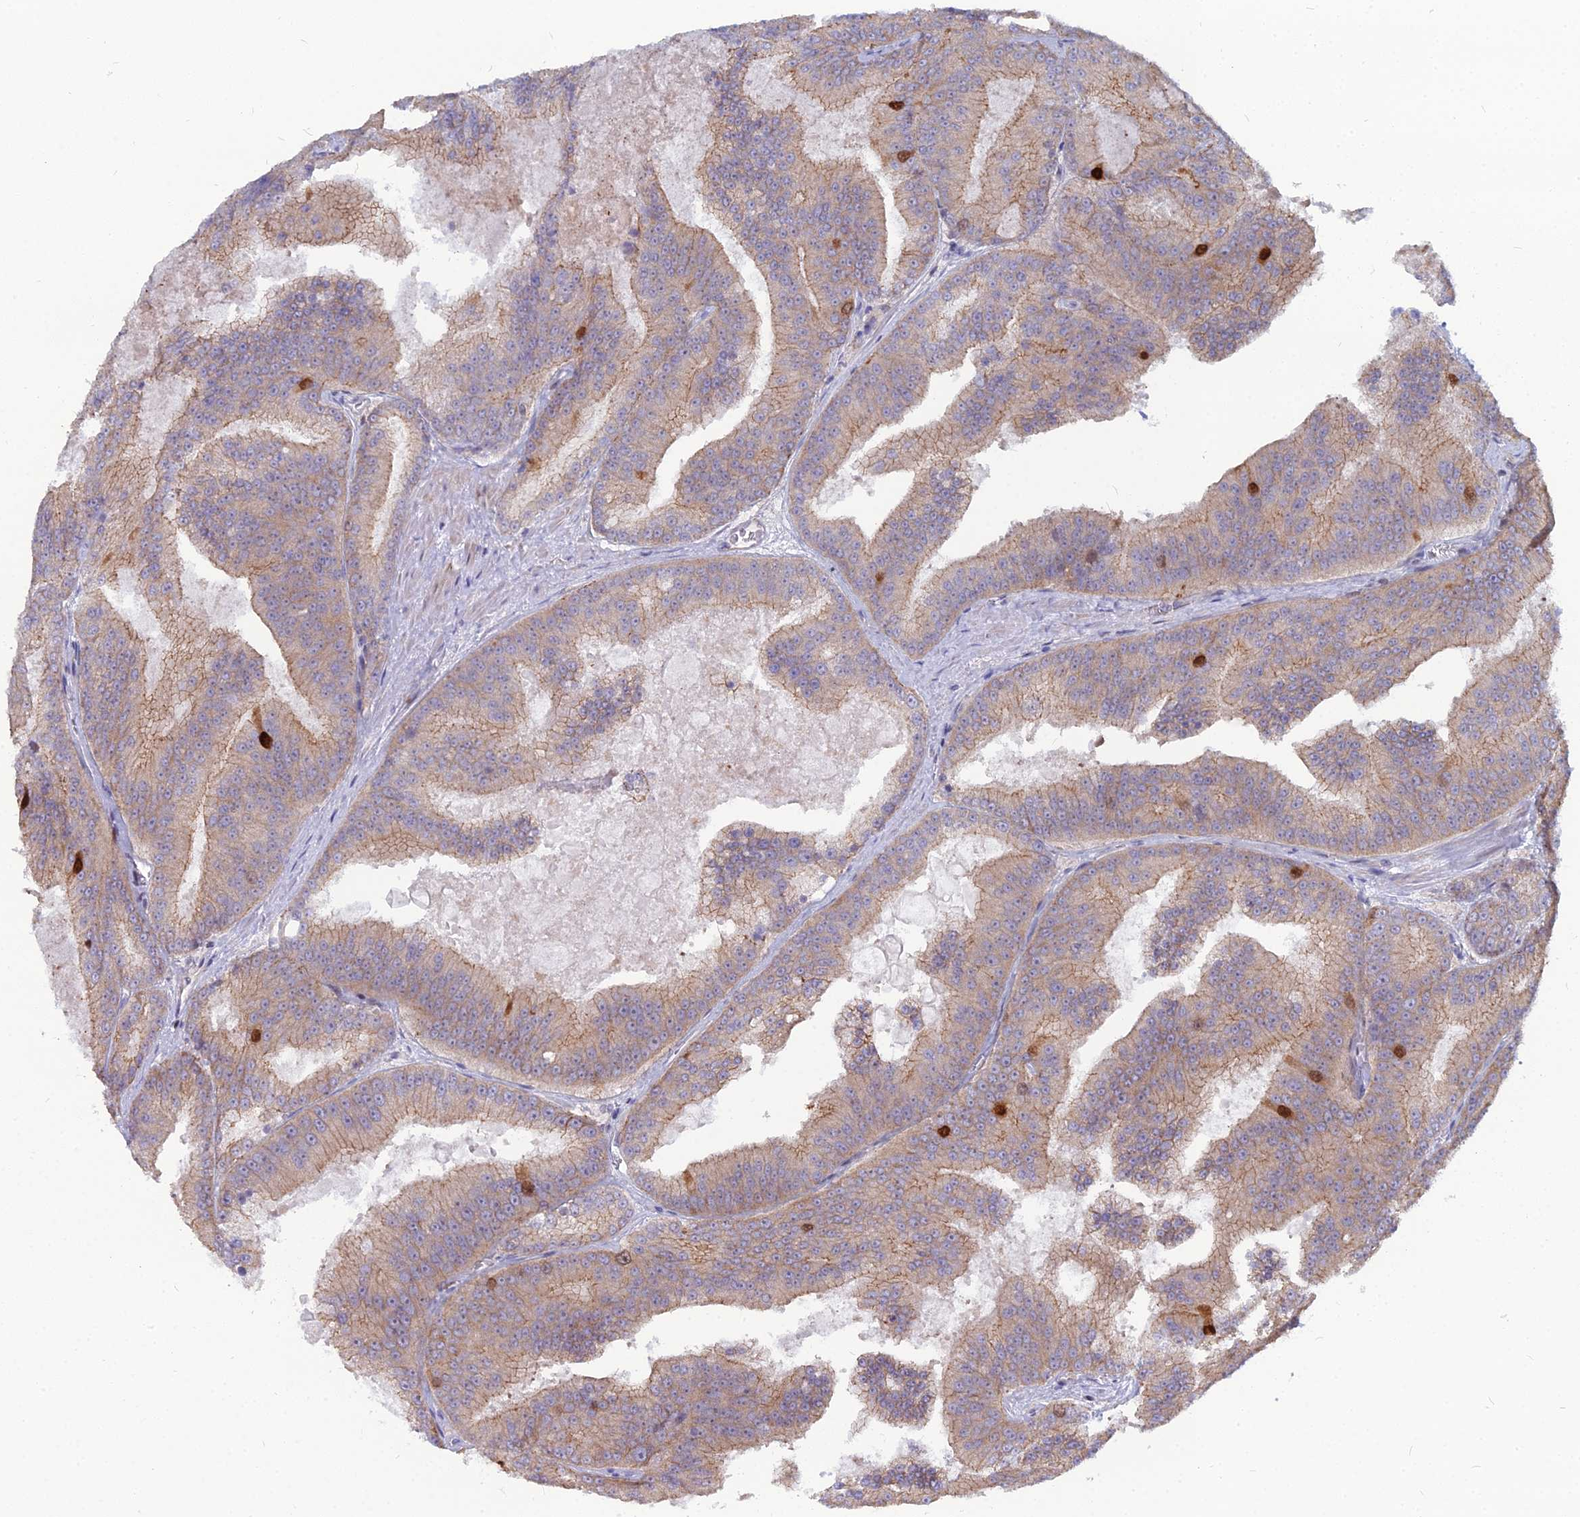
{"staining": {"intensity": "moderate", "quantity": "25%-75%", "location": "cytoplasmic/membranous"}, "tissue": "prostate cancer", "cell_type": "Tumor cells", "image_type": "cancer", "snomed": [{"axis": "morphology", "description": "Adenocarcinoma, High grade"}, {"axis": "topography", "description": "Prostate"}], "caption": "Prostate cancer (high-grade adenocarcinoma) was stained to show a protein in brown. There is medium levels of moderate cytoplasmic/membranous staining in about 25%-75% of tumor cells.", "gene": "NUSAP1", "patient": {"sex": "male", "age": 61}}